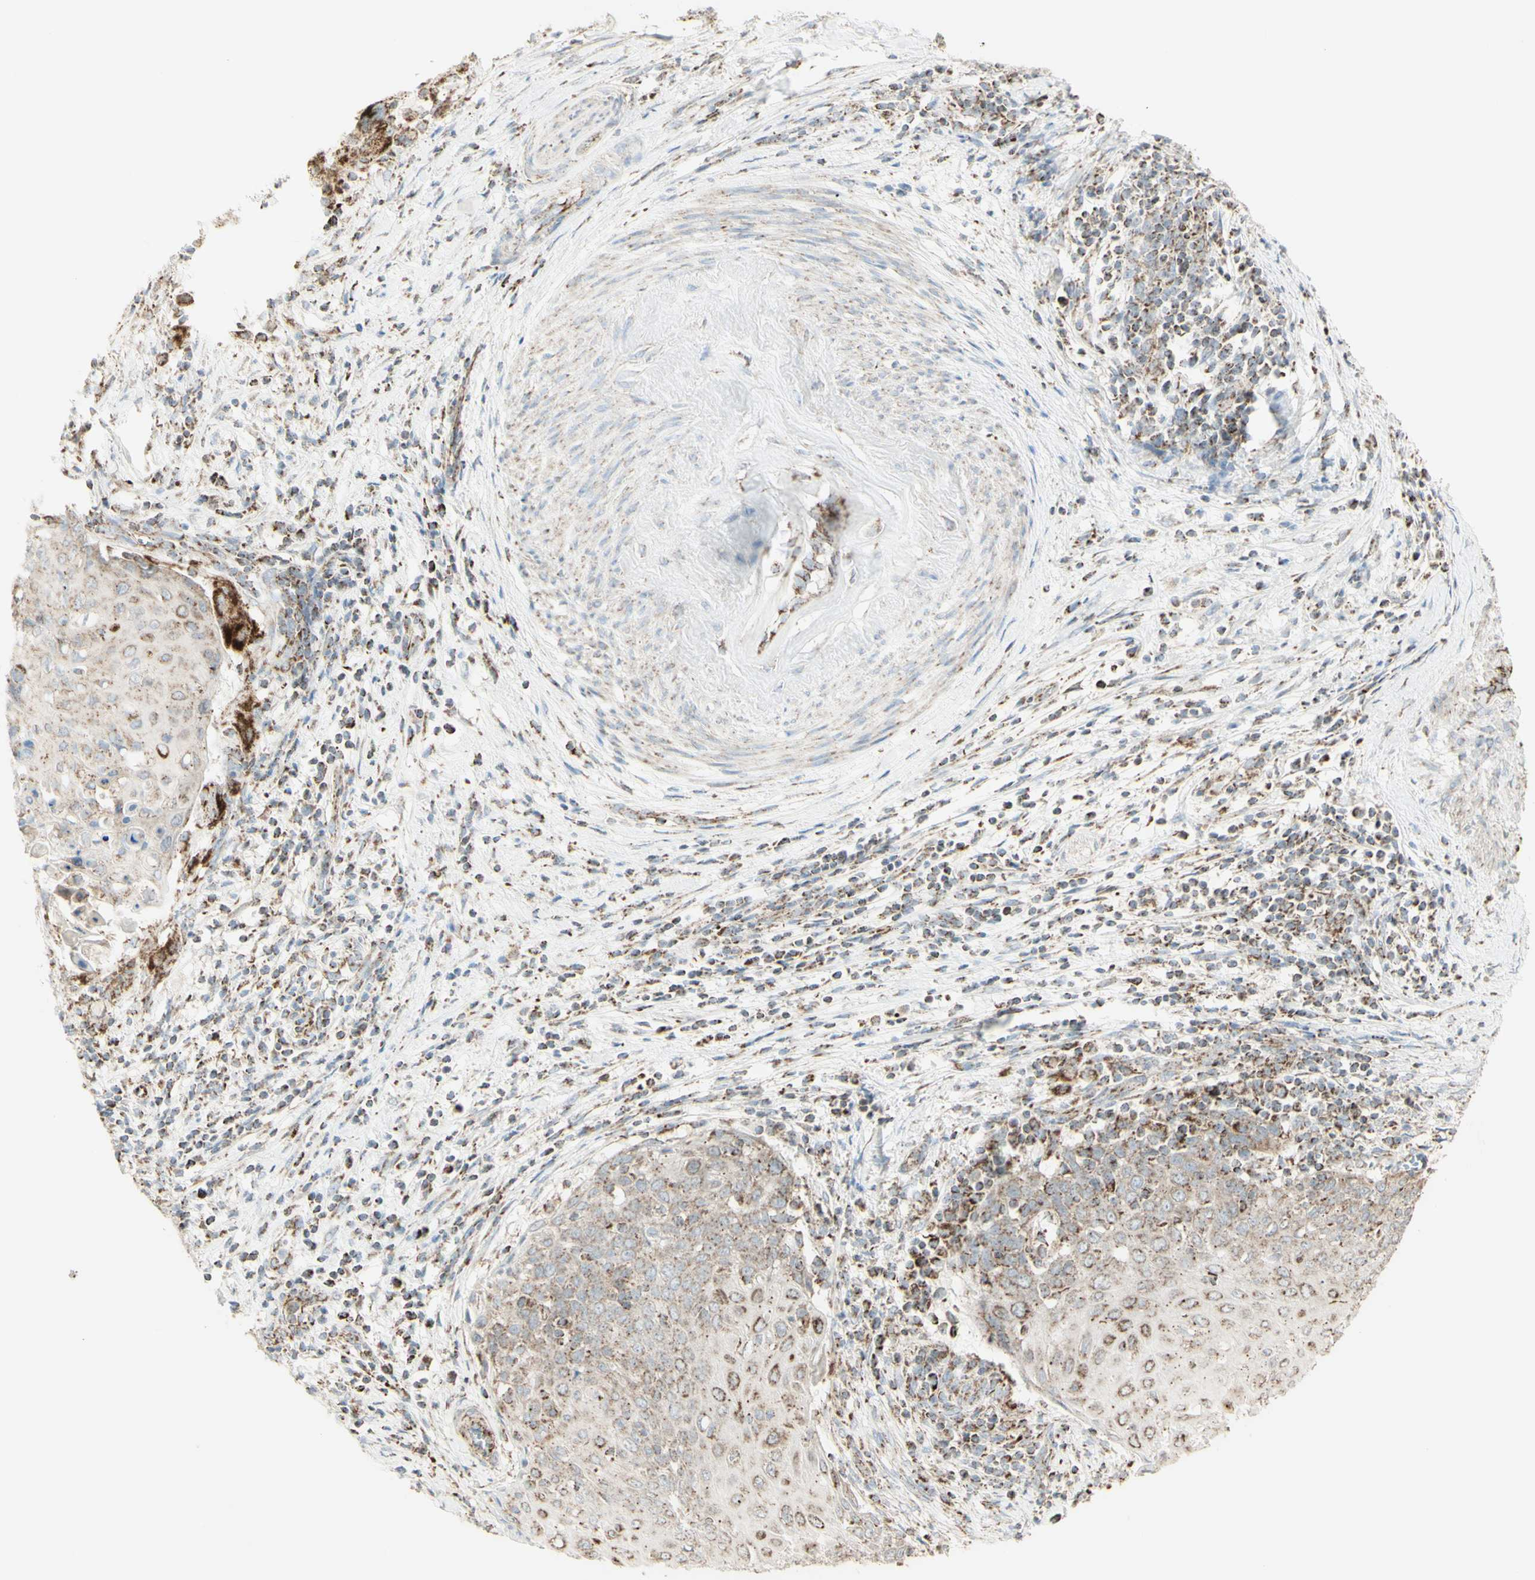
{"staining": {"intensity": "weak", "quantity": "25%-75%", "location": "cytoplasmic/membranous"}, "tissue": "cervical cancer", "cell_type": "Tumor cells", "image_type": "cancer", "snomed": [{"axis": "morphology", "description": "Squamous cell carcinoma, NOS"}, {"axis": "topography", "description": "Cervix"}], "caption": "A histopathology image of human squamous cell carcinoma (cervical) stained for a protein reveals weak cytoplasmic/membranous brown staining in tumor cells. The protein is shown in brown color, while the nuclei are stained blue.", "gene": "LETM1", "patient": {"sex": "female", "age": 39}}